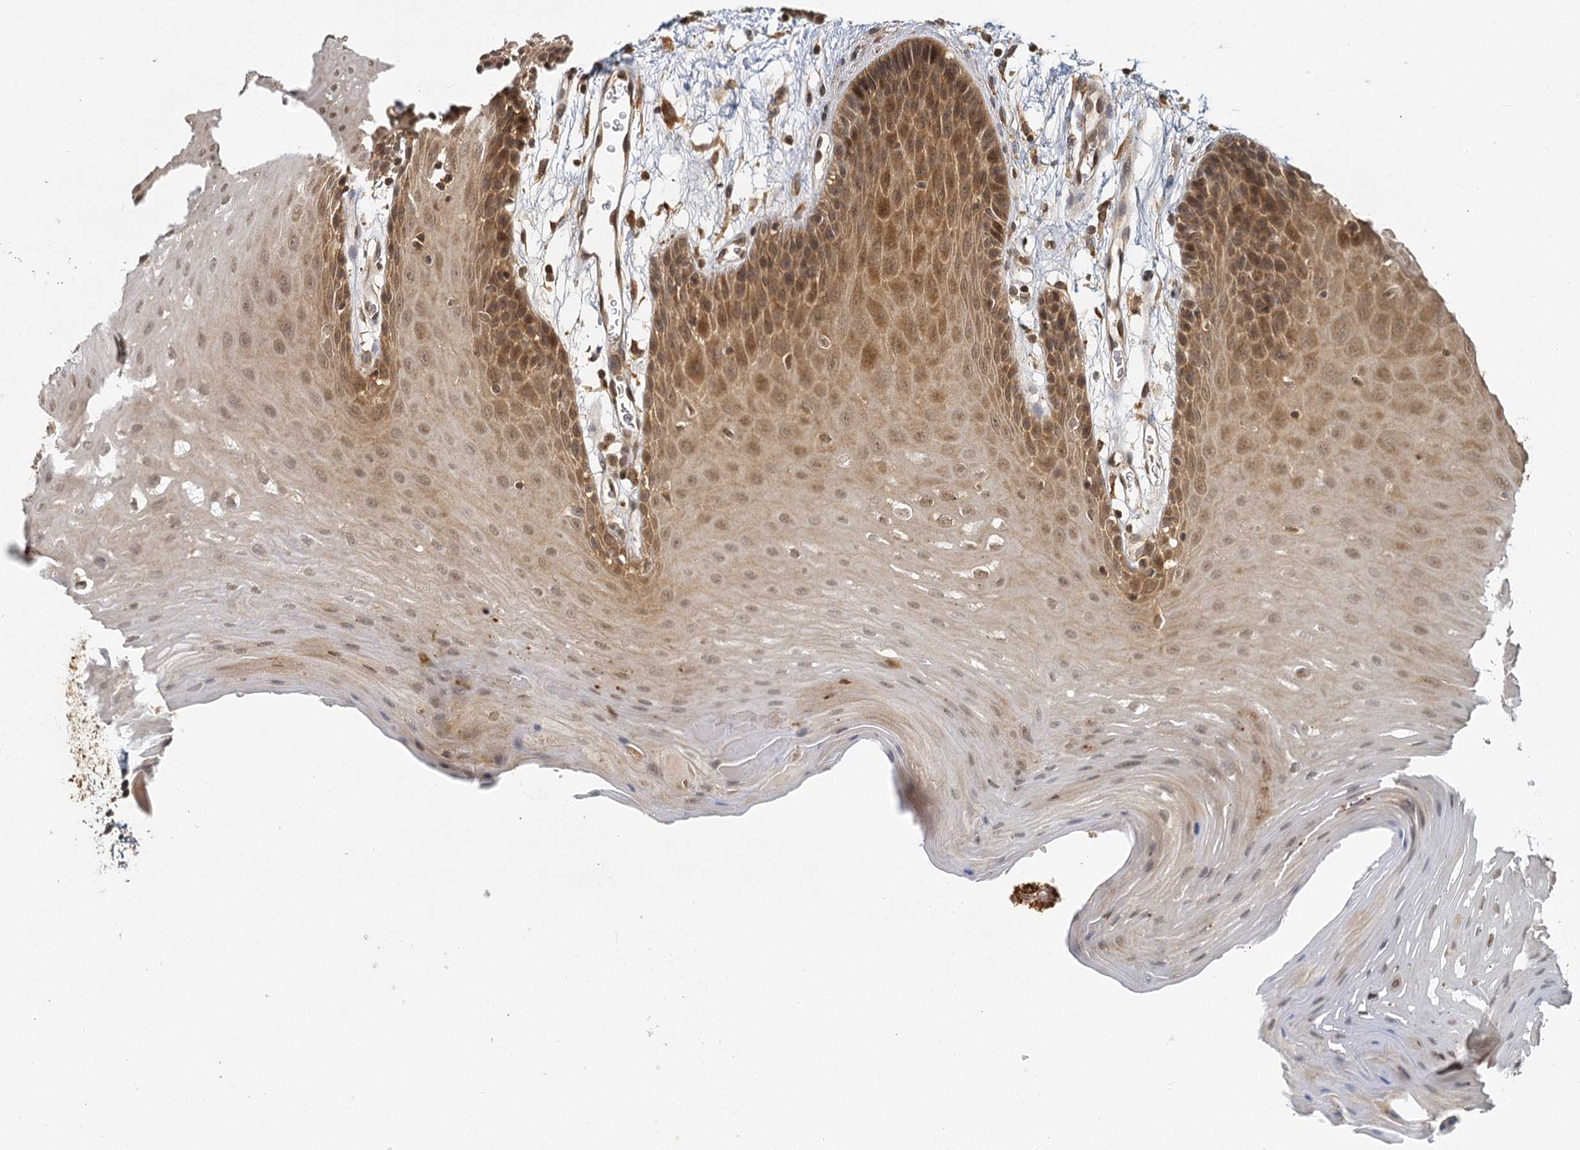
{"staining": {"intensity": "moderate", "quantity": ">75%", "location": "cytoplasmic/membranous,nuclear"}, "tissue": "oral mucosa", "cell_type": "Squamous epithelial cells", "image_type": "normal", "snomed": [{"axis": "morphology", "description": "Normal tissue, NOS"}, {"axis": "topography", "description": "Skeletal muscle"}, {"axis": "topography", "description": "Oral tissue"}, {"axis": "topography", "description": "Salivary gland"}, {"axis": "topography", "description": "Peripheral nerve tissue"}], "caption": "DAB (3,3'-diaminobenzidine) immunohistochemical staining of benign oral mucosa demonstrates moderate cytoplasmic/membranous,nuclear protein expression in about >75% of squamous epithelial cells.", "gene": "ZNF549", "patient": {"sex": "male", "age": 54}}